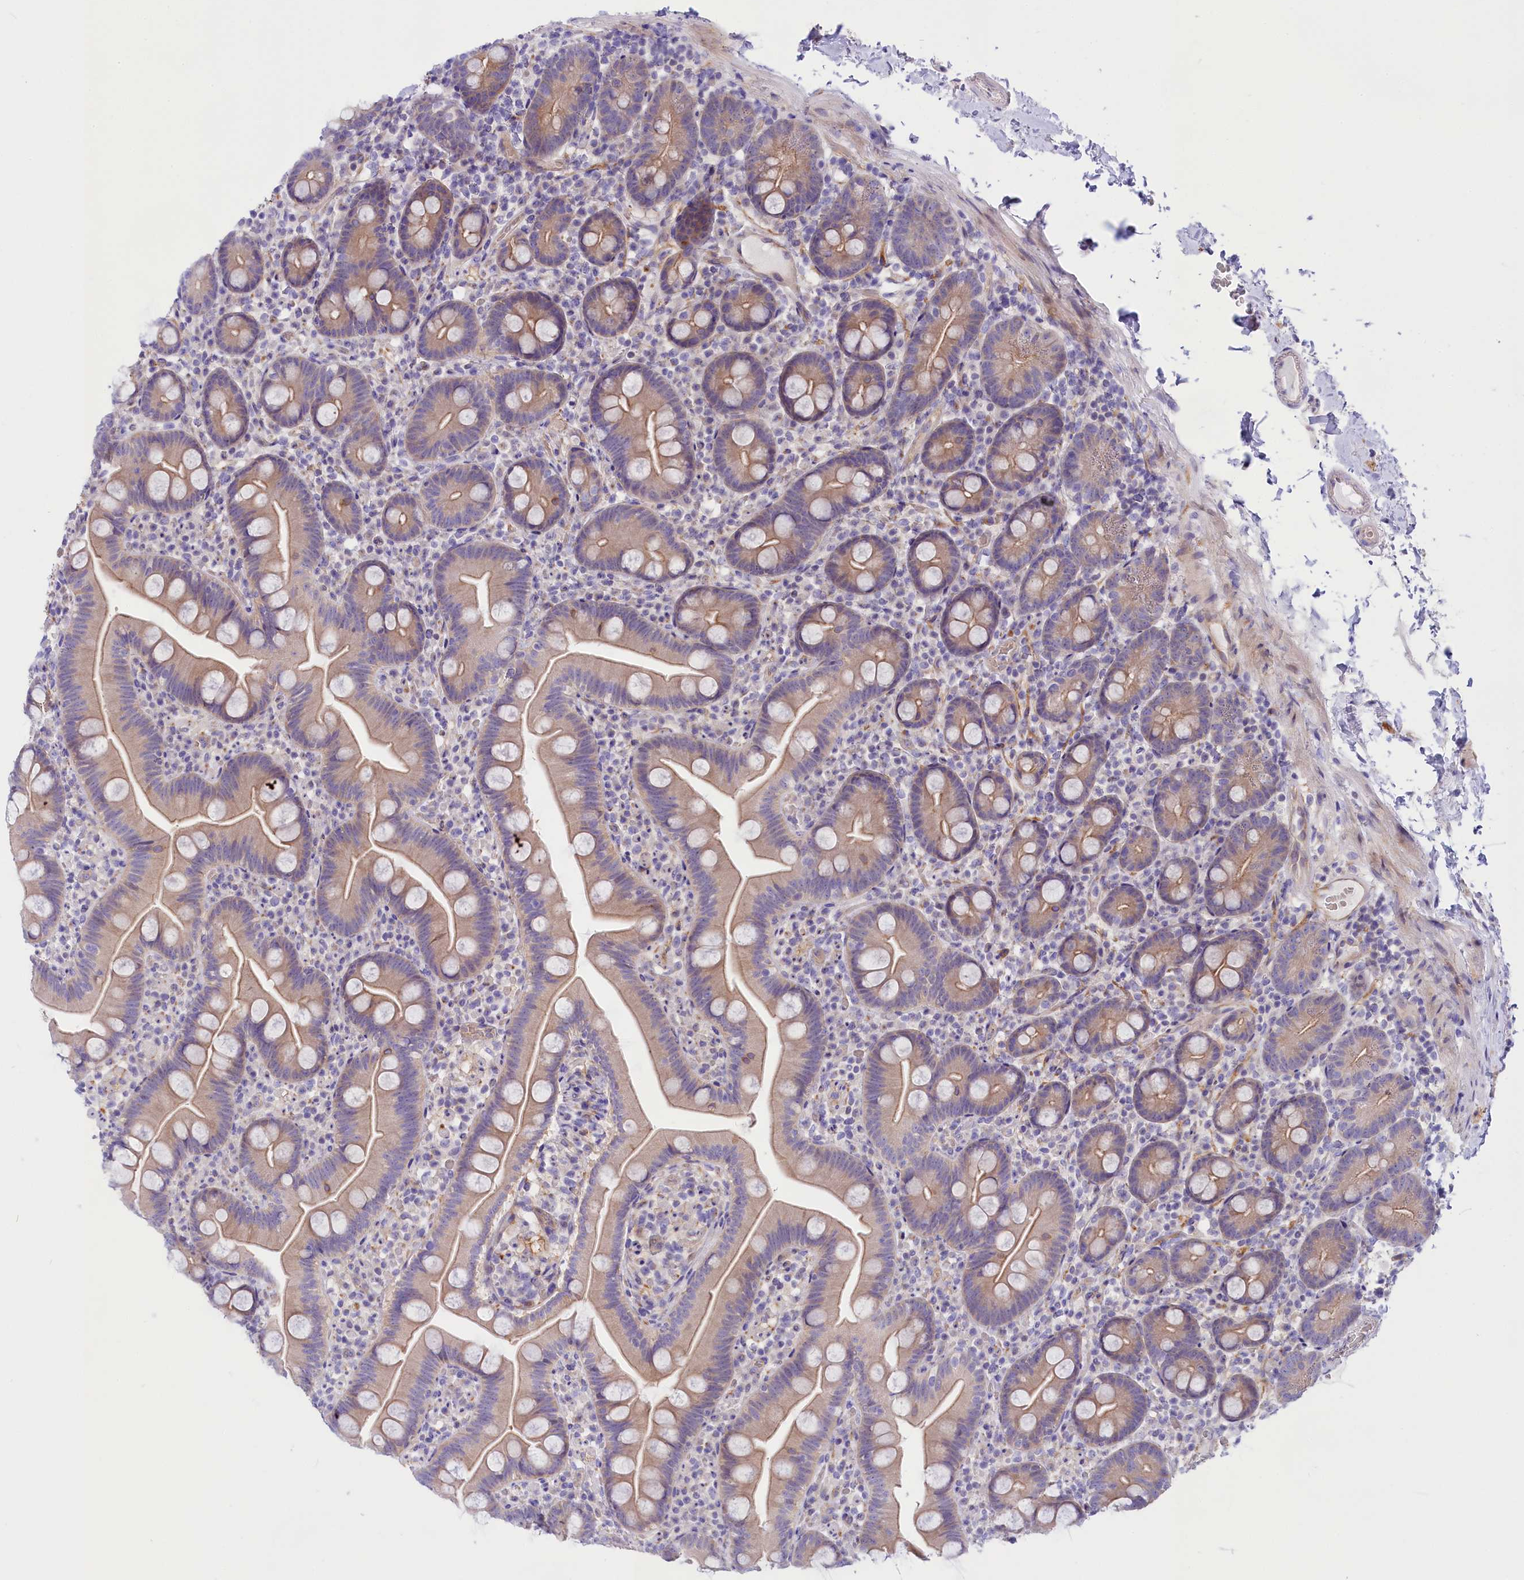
{"staining": {"intensity": "moderate", "quantity": "25%-75%", "location": "cytoplasmic/membranous"}, "tissue": "small intestine", "cell_type": "Glandular cells", "image_type": "normal", "snomed": [{"axis": "morphology", "description": "Normal tissue, NOS"}, {"axis": "topography", "description": "Small intestine"}], "caption": "This image reveals IHC staining of unremarkable small intestine, with medium moderate cytoplasmic/membranous positivity in approximately 25%-75% of glandular cells.", "gene": "PPP1R13L", "patient": {"sex": "female", "age": 68}}